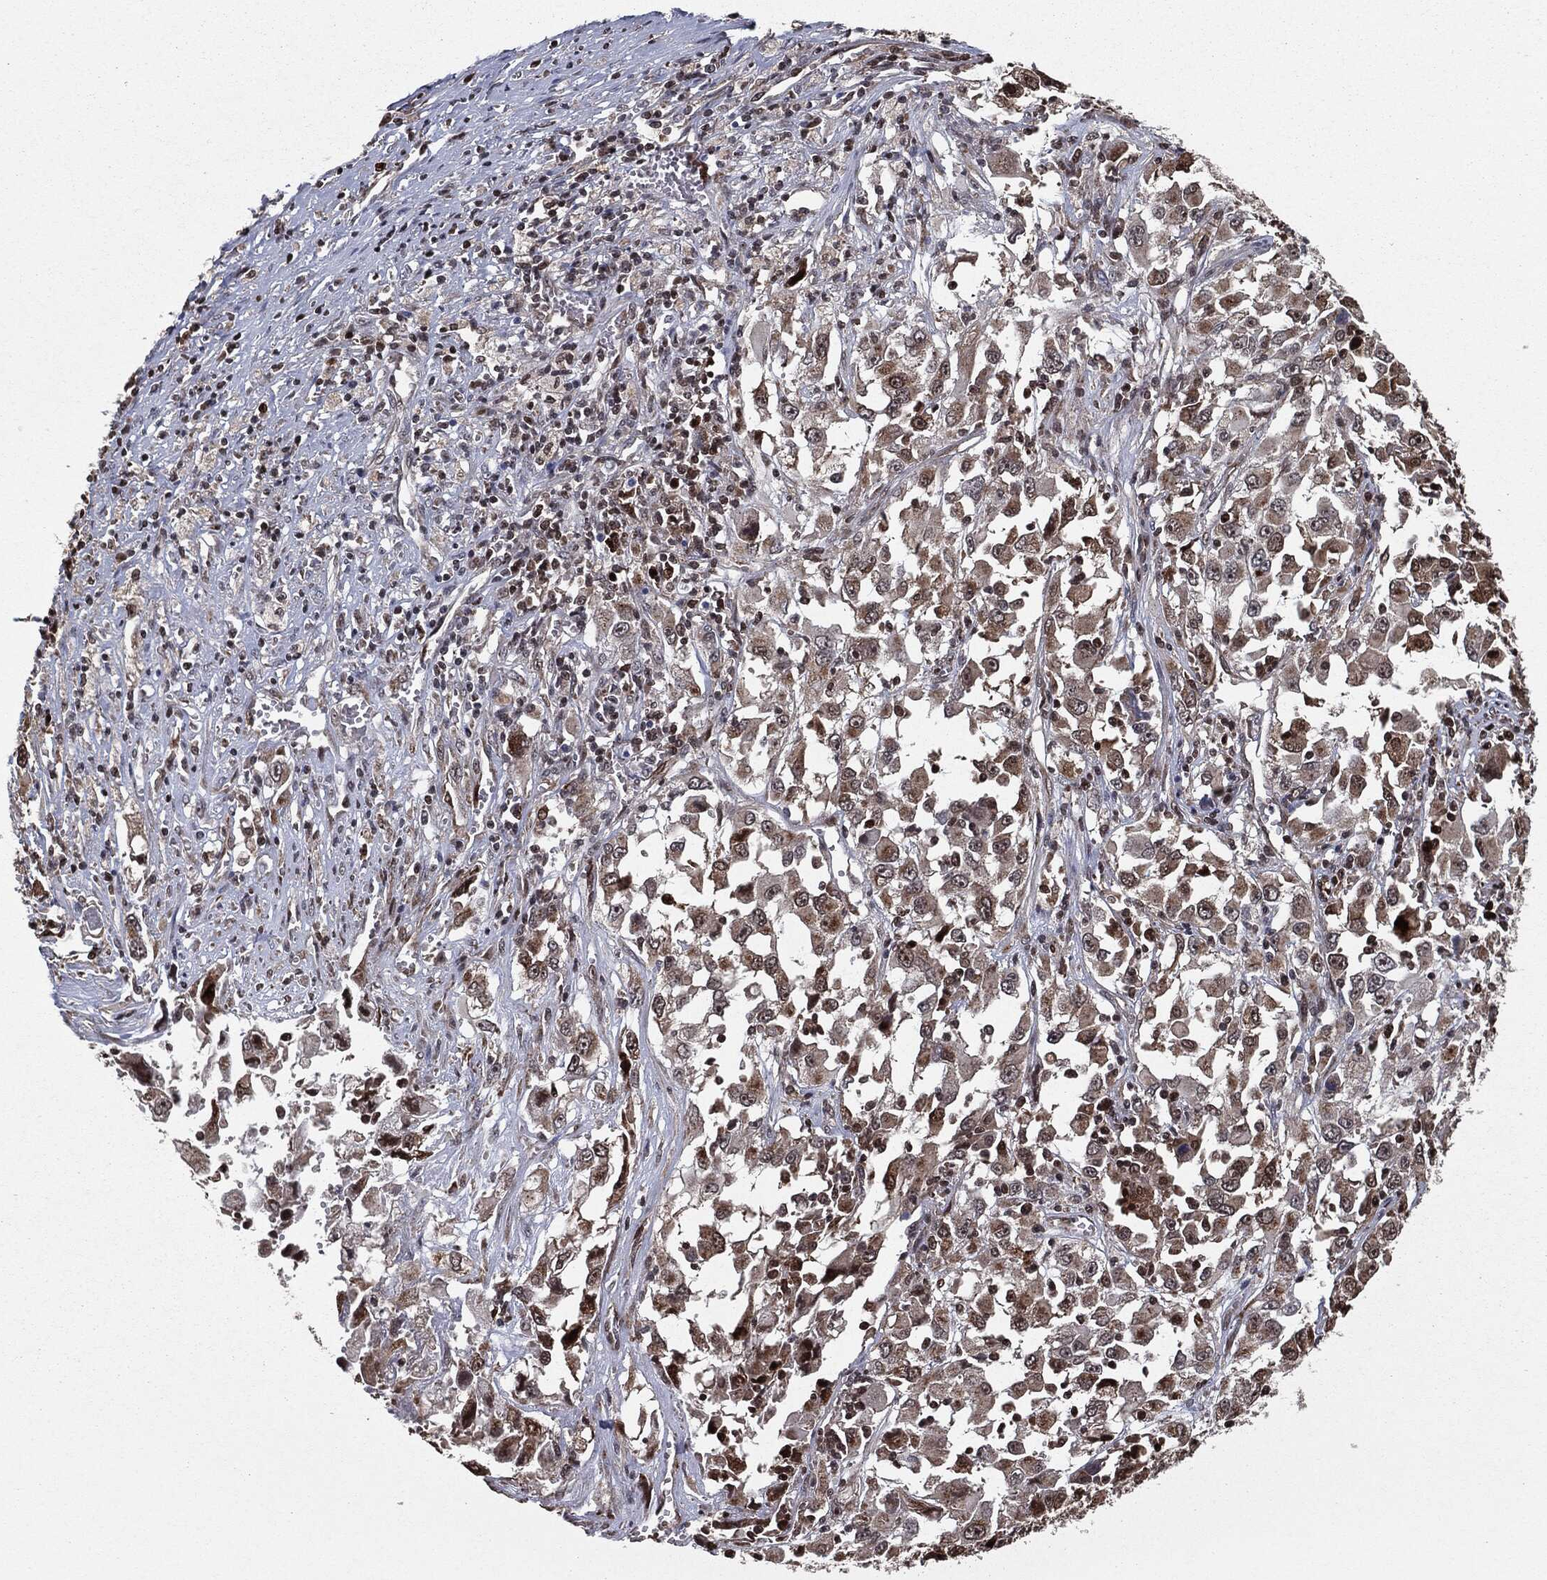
{"staining": {"intensity": "strong", "quantity": "25%-75%", "location": "cytoplasmic/membranous,nuclear"}, "tissue": "melanoma", "cell_type": "Tumor cells", "image_type": "cancer", "snomed": [{"axis": "morphology", "description": "Malignant melanoma, Metastatic site"}, {"axis": "topography", "description": "Soft tissue"}], "caption": "A photomicrograph showing strong cytoplasmic/membranous and nuclear staining in approximately 25%-75% of tumor cells in melanoma, as visualized by brown immunohistochemical staining.", "gene": "CHCHD2", "patient": {"sex": "male", "age": 50}}